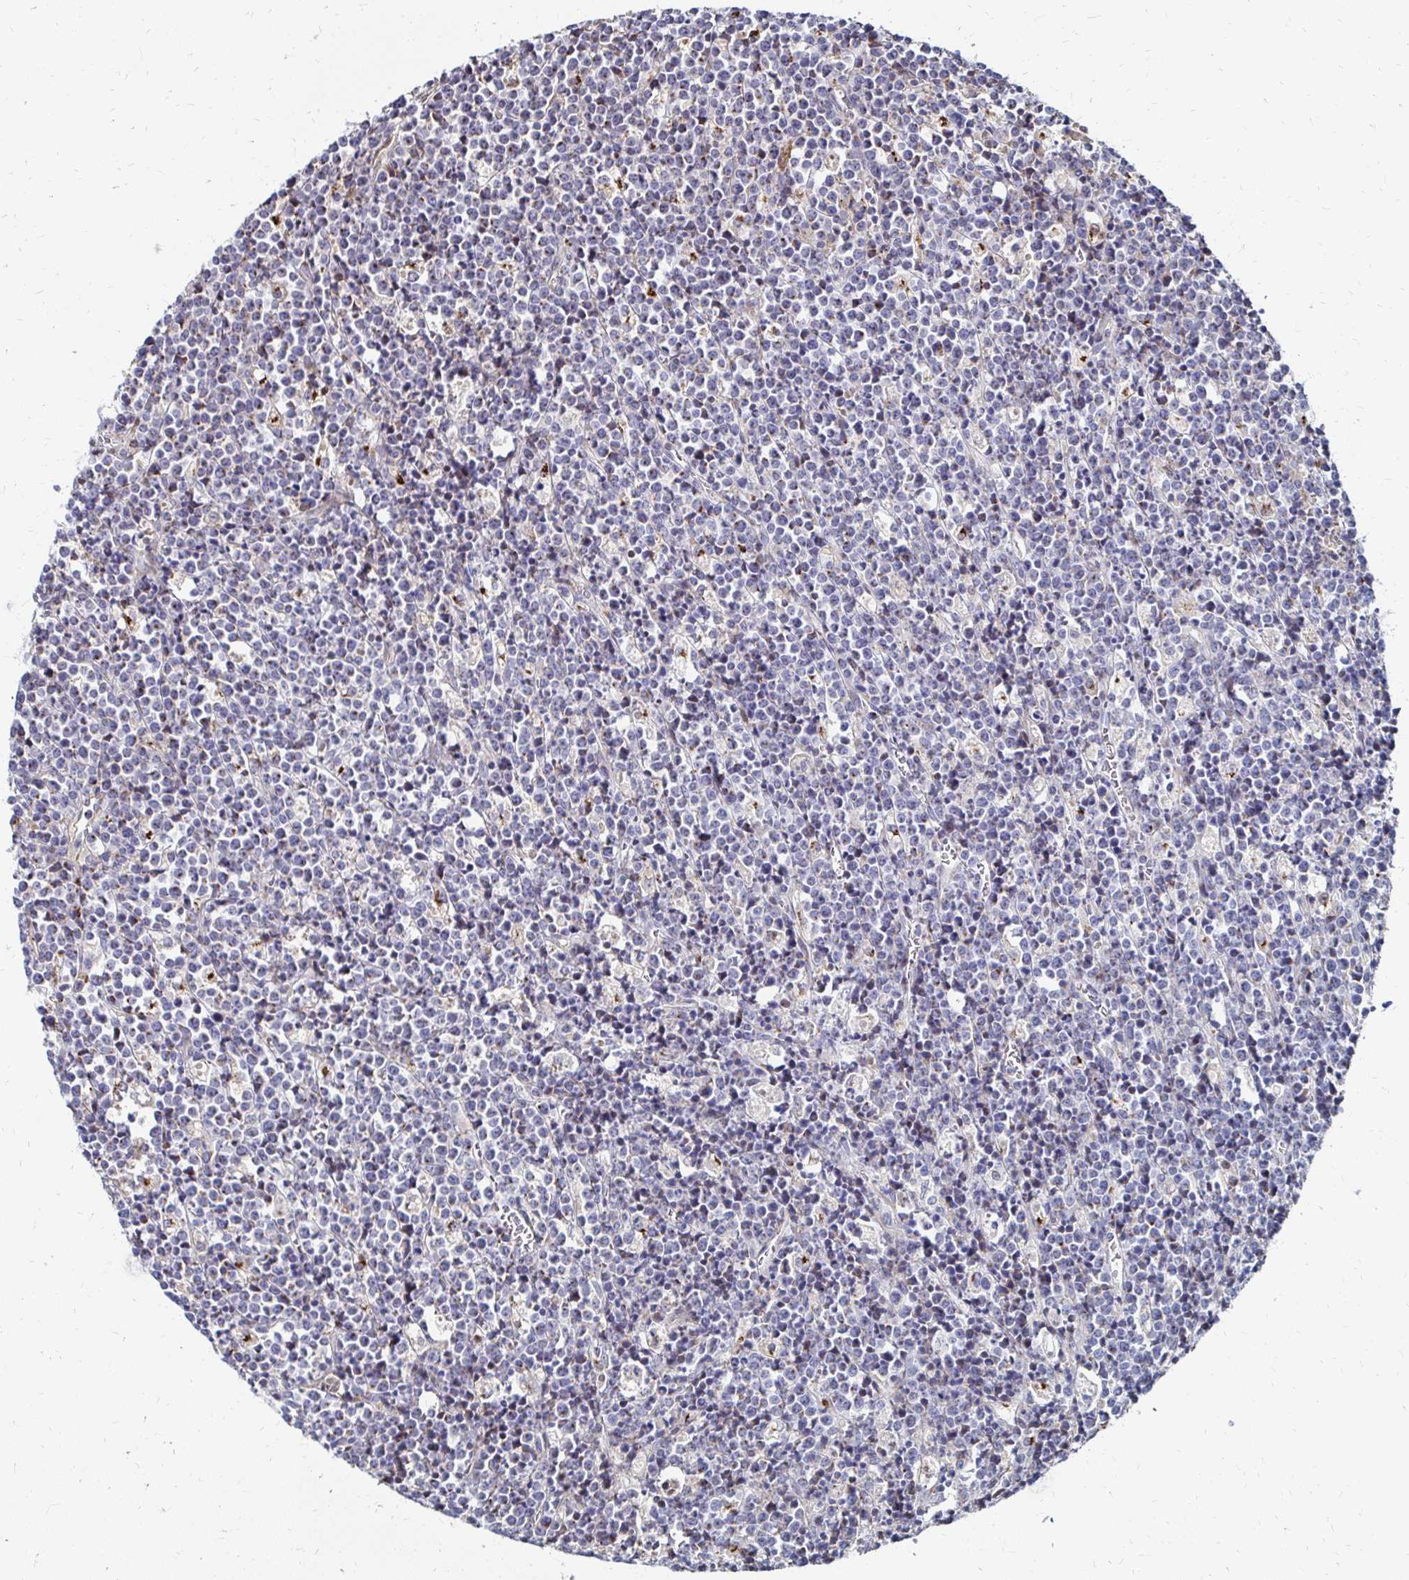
{"staining": {"intensity": "moderate", "quantity": "25%-75%", "location": "cytoplasmic/membranous"}, "tissue": "lymphoma", "cell_type": "Tumor cells", "image_type": "cancer", "snomed": [{"axis": "morphology", "description": "Malignant lymphoma, non-Hodgkin's type, High grade"}, {"axis": "topography", "description": "Ovary"}], "caption": "Immunohistochemistry of human malignant lymphoma, non-Hodgkin's type (high-grade) demonstrates medium levels of moderate cytoplasmic/membranous positivity in approximately 25%-75% of tumor cells. The protein is stained brown, and the nuclei are stained in blue (DAB IHC with brightfield microscopy, high magnification).", "gene": "MAN1A1", "patient": {"sex": "female", "age": 56}}